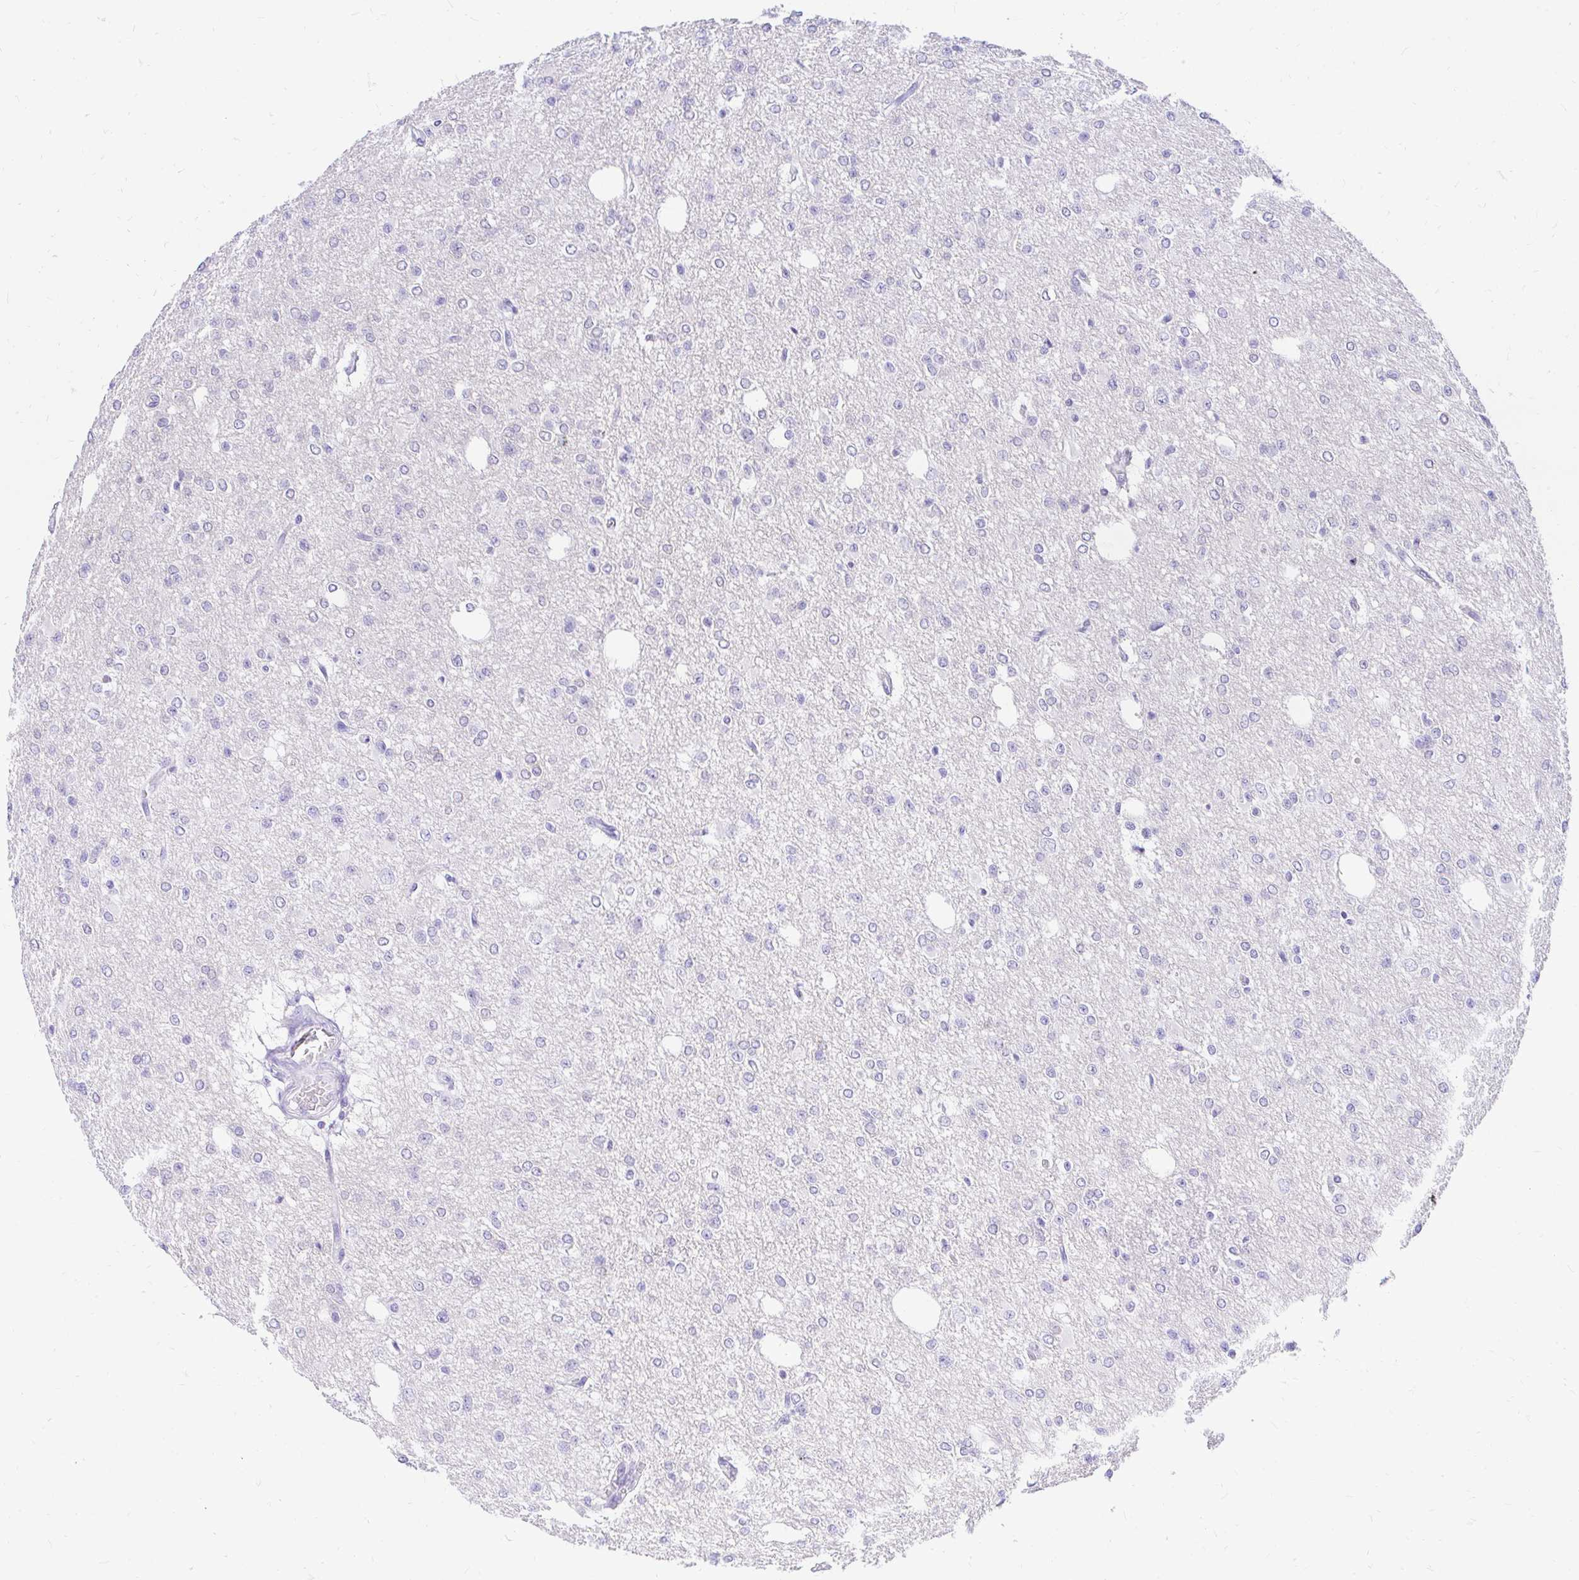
{"staining": {"intensity": "negative", "quantity": "none", "location": "none"}, "tissue": "glioma", "cell_type": "Tumor cells", "image_type": "cancer", "snomed": [{"axis": "morphology", "description": "Glioma, malignant, Low grade"}, {"axis": "topography", "description": "Brain"}], "caption": "IHC image of neoplastic tissue: human malignant glioma (low-grade) stained with DAB (3,3'-diaminobenzidine) reveals no significant protein positivity in tumor cells.", "gene": "FATE1", "patient": {"sex": "male", "age": 26}}